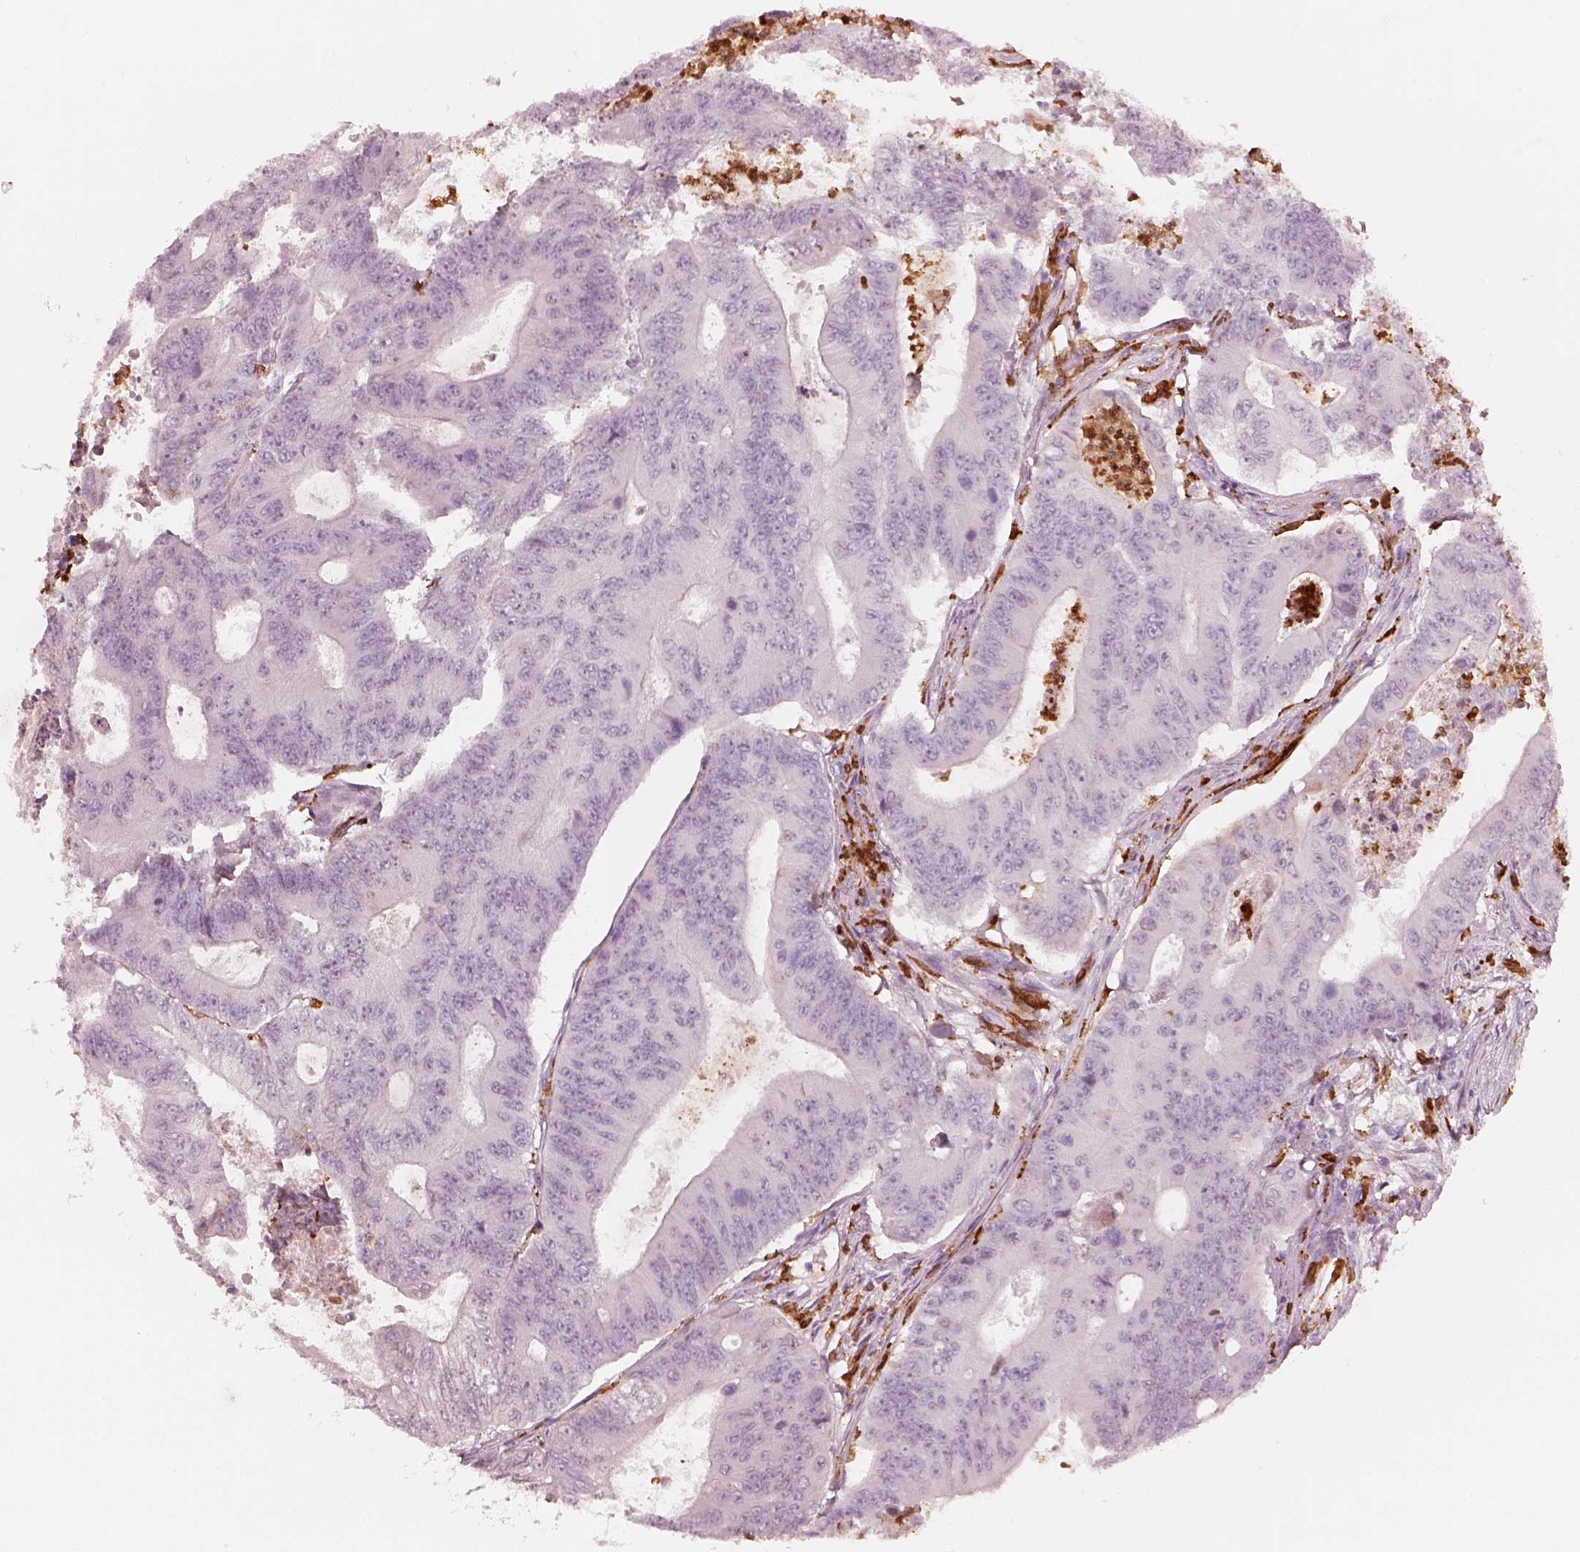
{"staining": {"intensity": "negative", "quantity": "none", "location": "none"}, "tissue": "colorectal cancer", "cell_type": "Tumor cells", "image_type": "cancer", "snomed": [{"axis": "morphology", "description": "Adenocarcinoma, NOS"}, {"axis": "topography", "description": "Colon"}], "caption": "Immunohistochemical staining of colorectal adenocarcinoma exhibits no significant staining in tumor cells.", "gene": "ALOX5", "patient": {"sex": "female", "age": 48}}